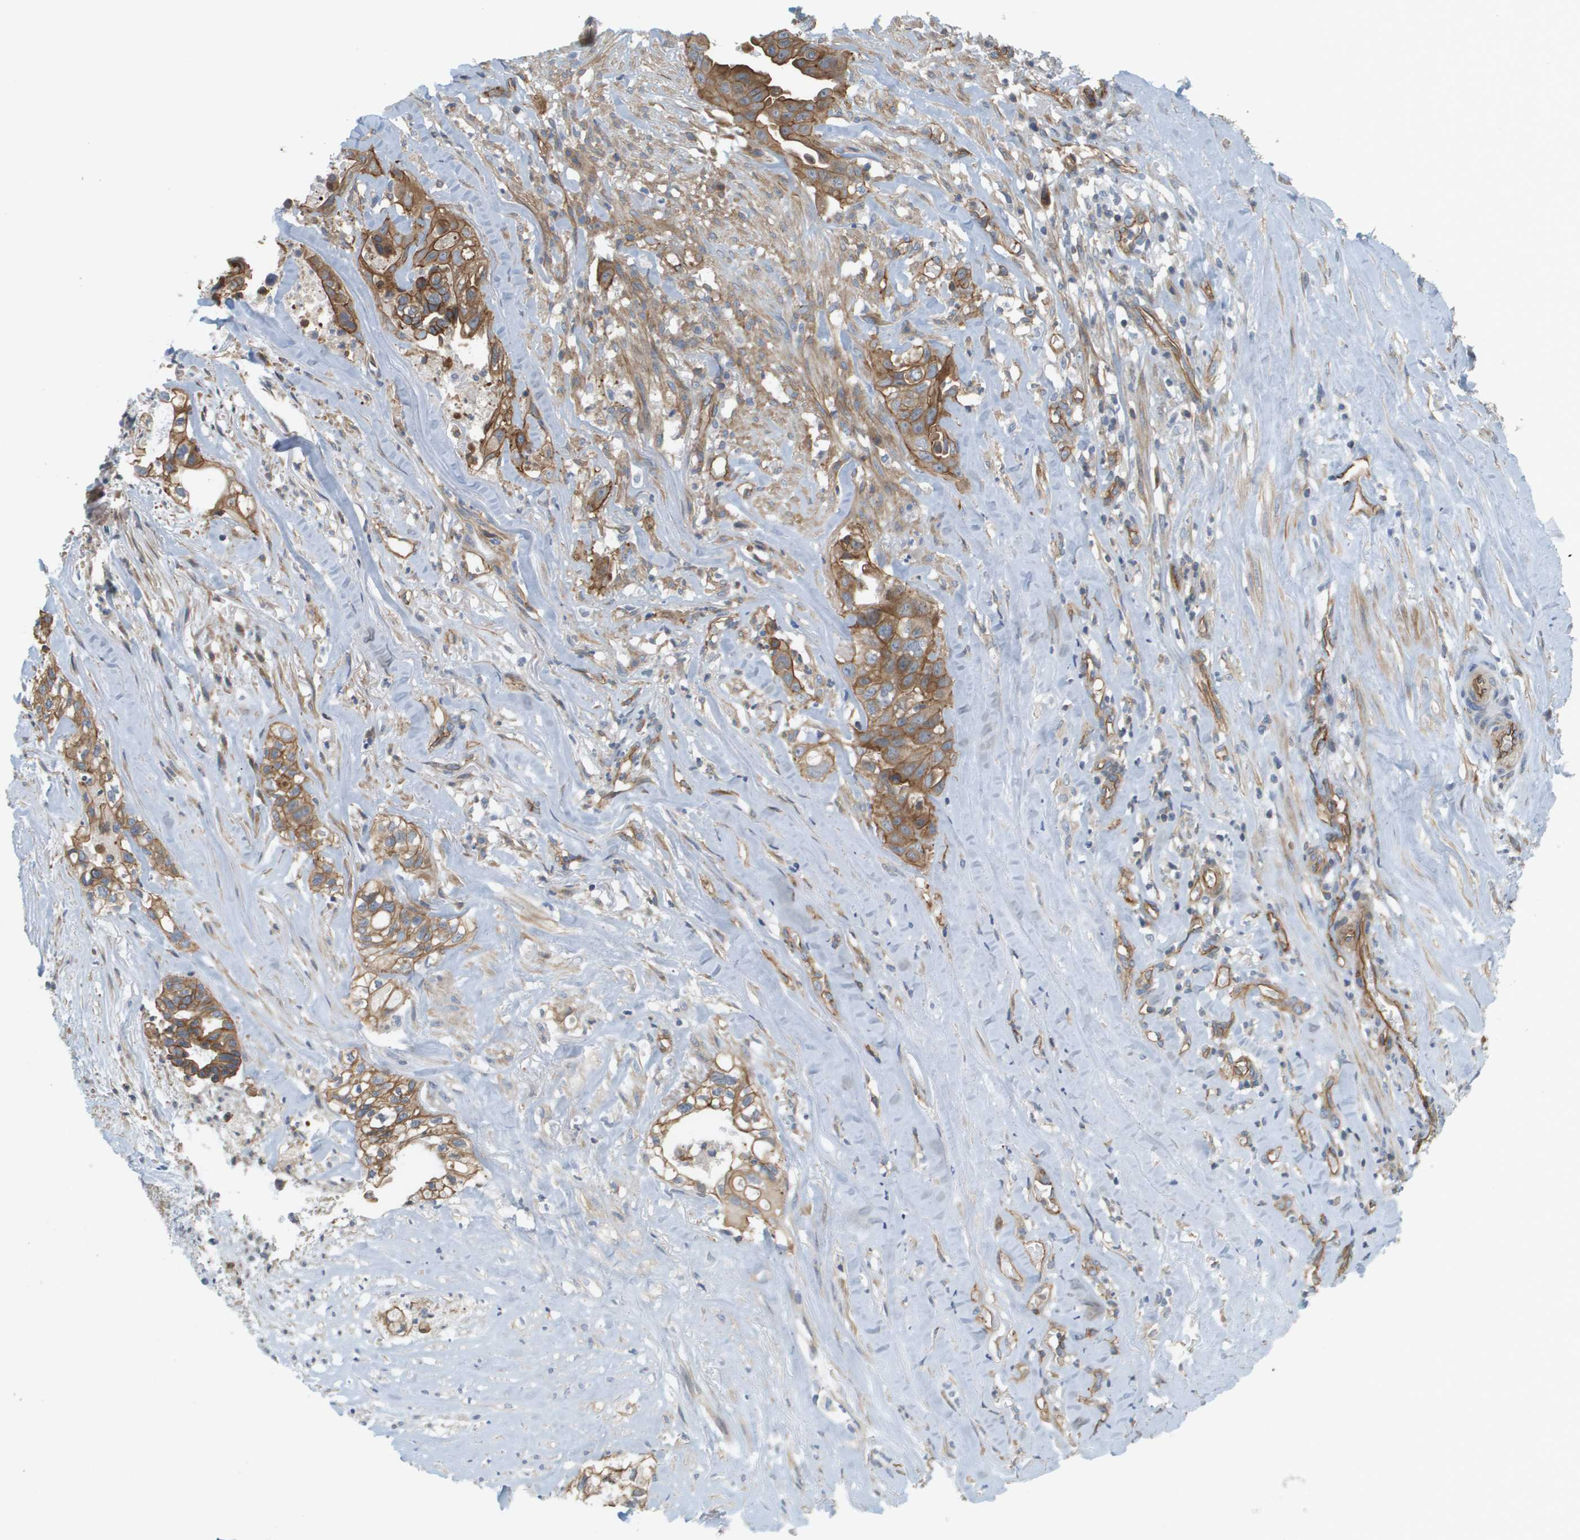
{"staining": {"intensity": "moderate", "quantity": ">75%", "location": "cytoplasmic/membranous"}, "tissue": "liver cancer", "cell_type": "Tumor cells", "image_type": "cancer", "snomed": [{"axis": "morphology", "description": "Cholangiocarcinoma"}, {"axis": "topography", "description": "Liver"}], "caption": "Immunohistochemistry of cholangiocarcinoma (liver) demonstrates medium levels of moderate cytoplasmic/membranous expression in about >75% of tumor cells.", "gene": "SGMS2", "patient": {"sex": "female", "age": 70}}